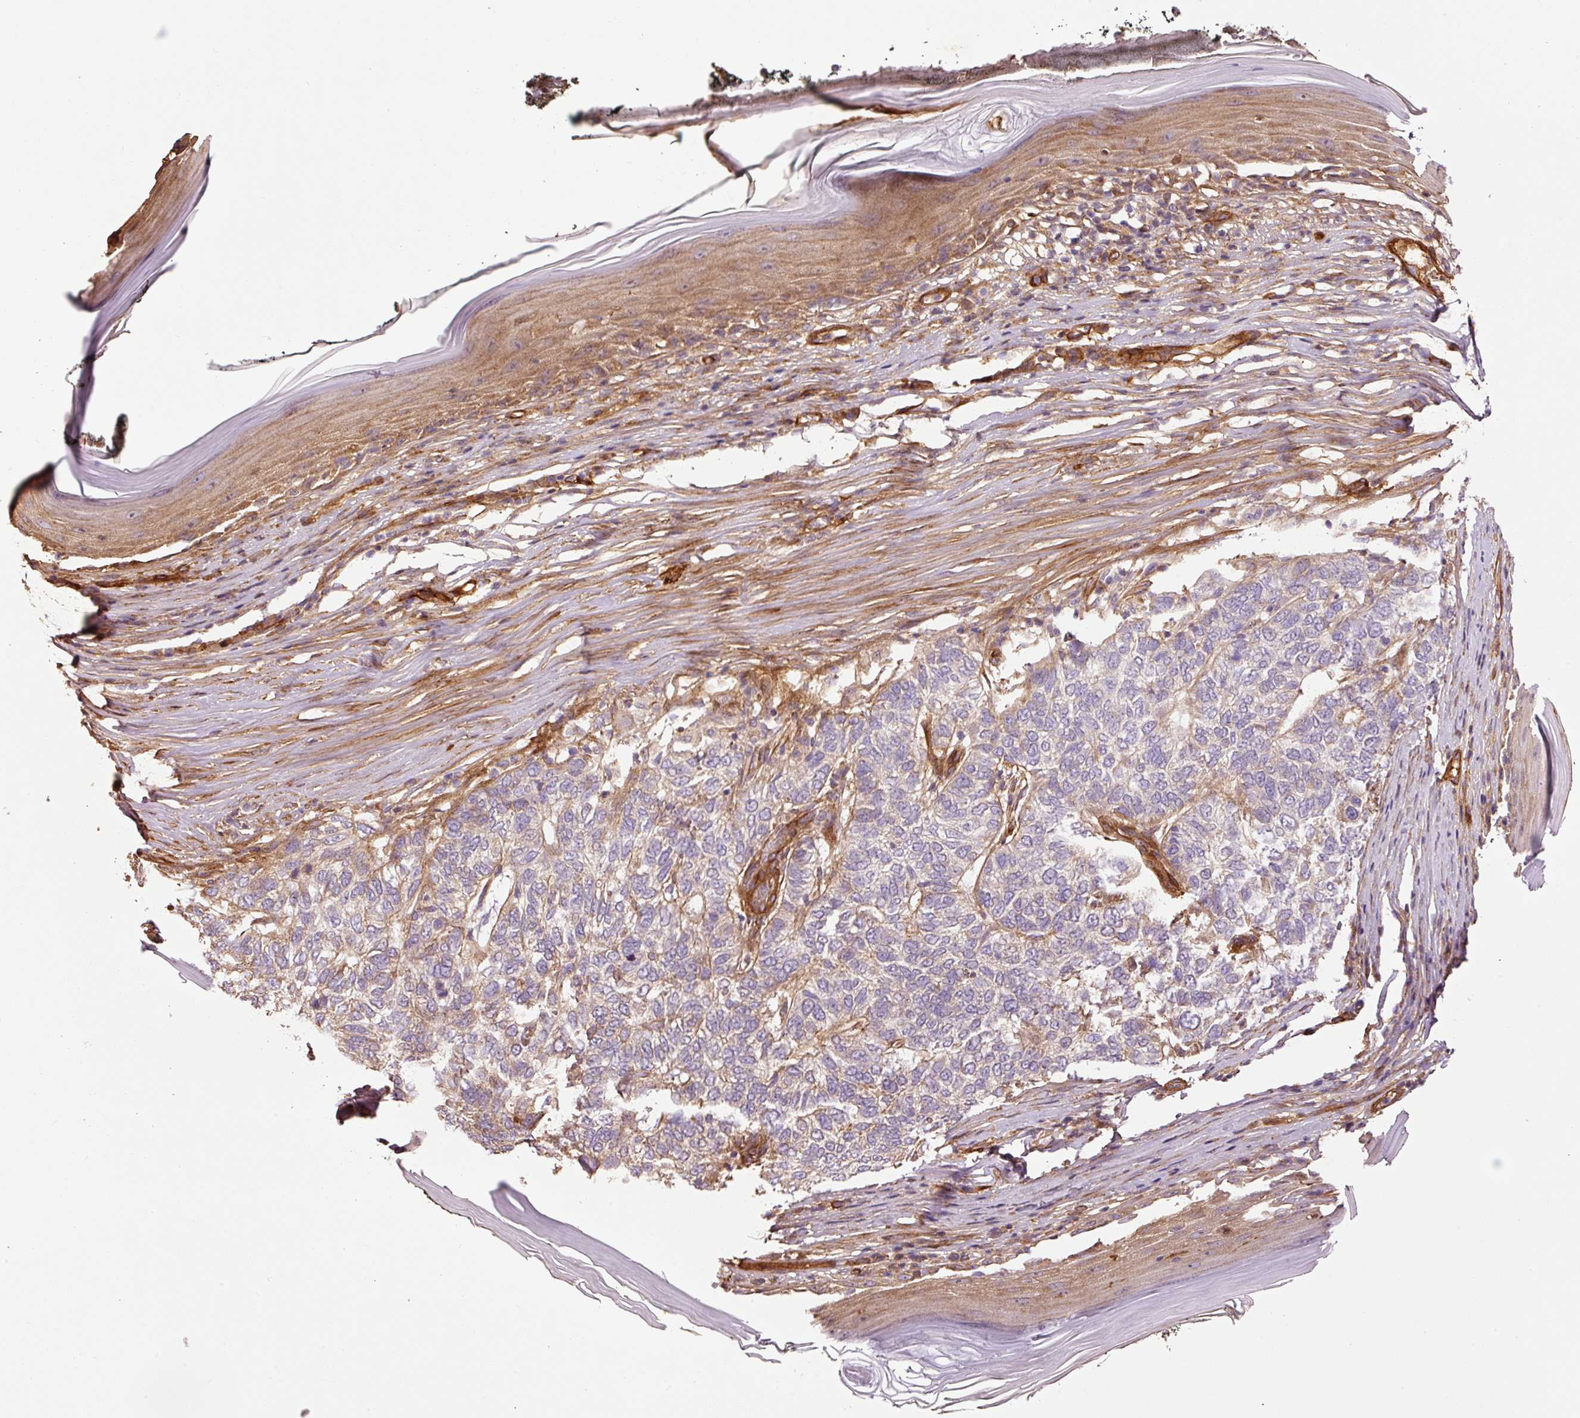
{"staining": {"intensity": "weak", "quantity": "<25%", "location": "cytoplasmic/membranous"}, "tissue": "skin cancer", "cell_type": "Tumor cells", "image_type": "cancer", "snomed": [{"axis": "morphology", "description": "Basal cell carcinoma"}, {"axis": "topography", "description": "Skin"}], "caption": "Photomicrograph shows no significant protein expression in tumor cells of skin basal cell carcinoma.", "gene": "NID2", "patient": {"sex": "female", "age": 65}}